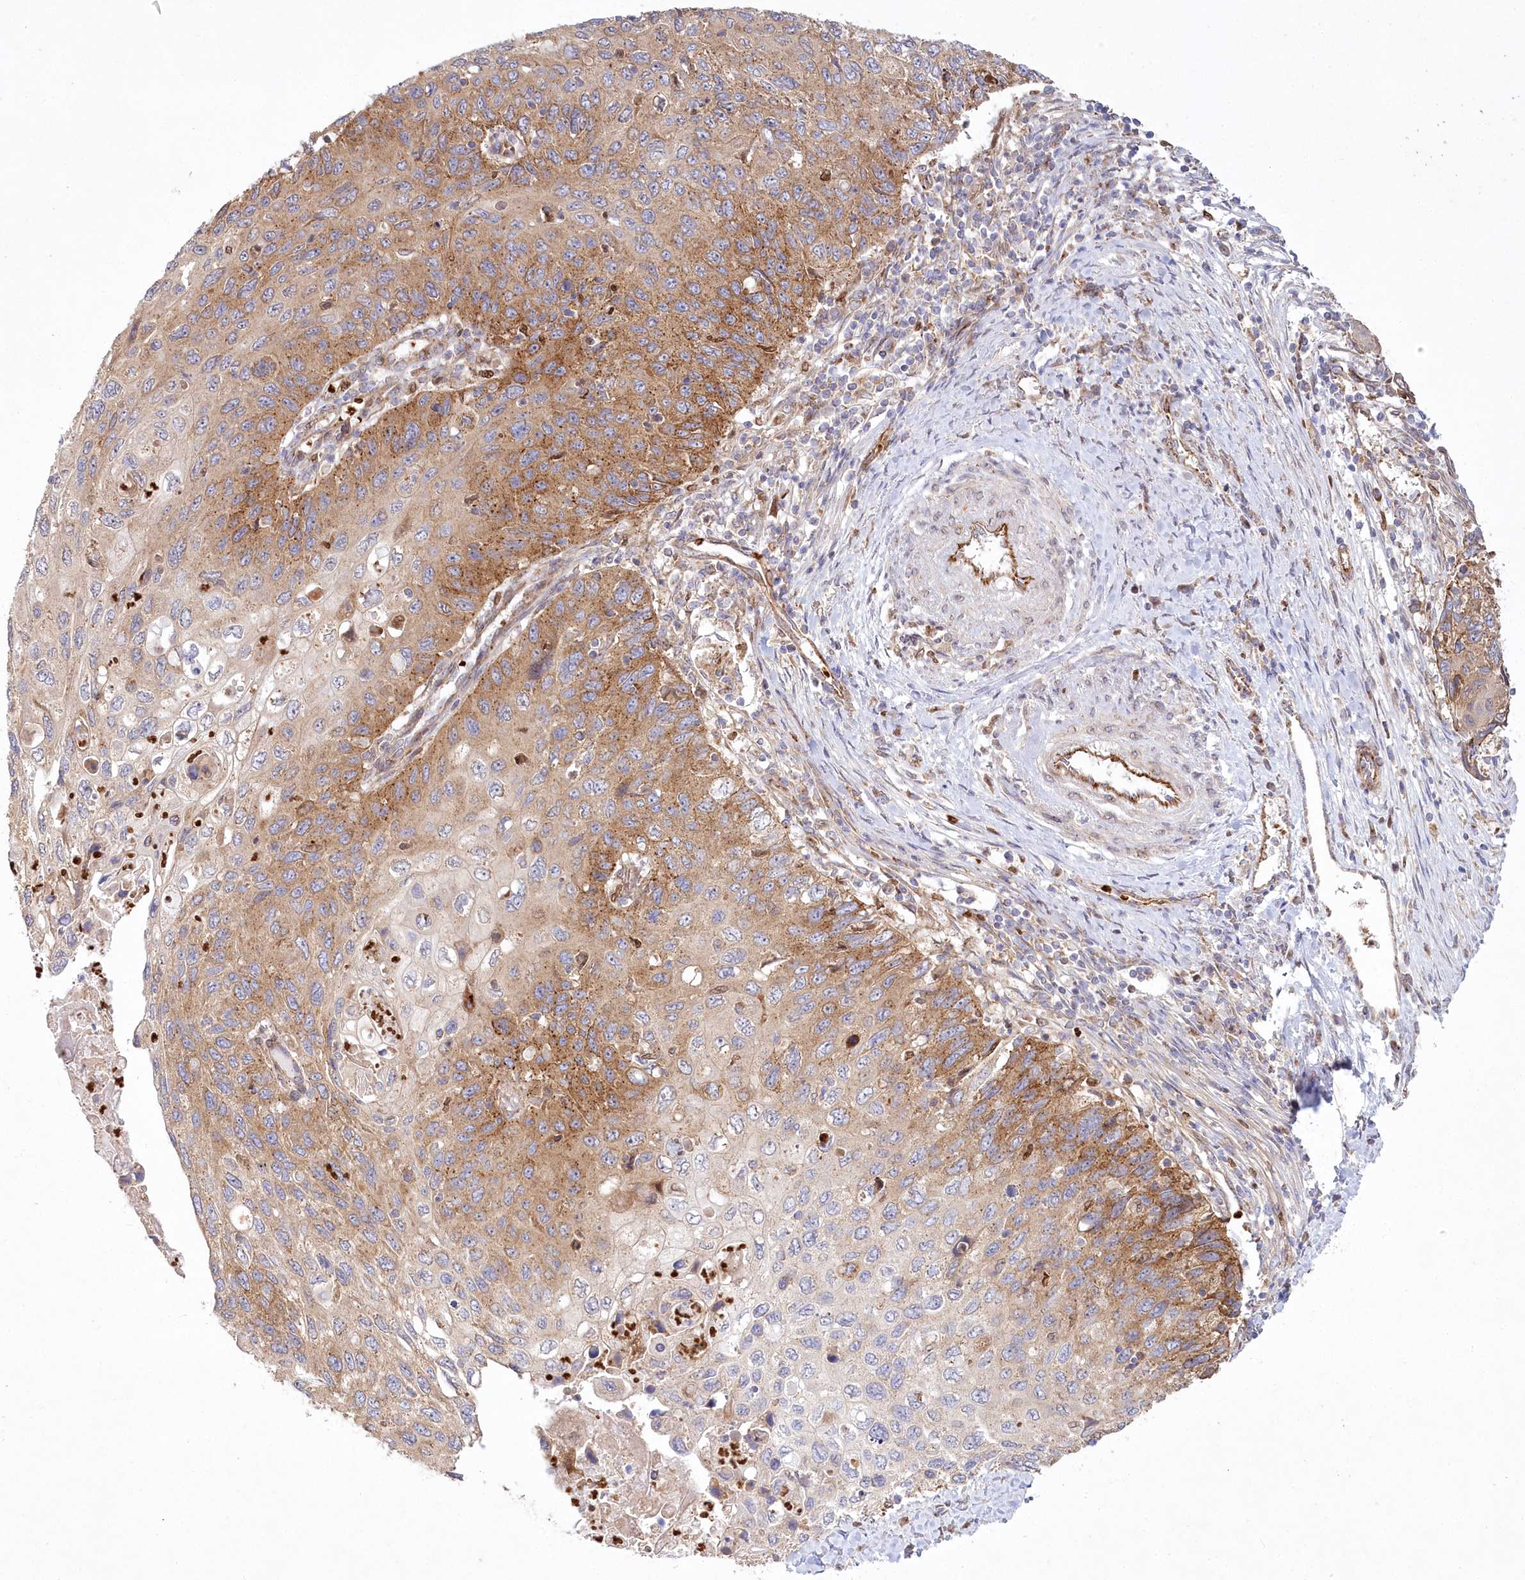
{"staining": {"intensity": "moderate", "quantity": "25%-75%", "location": "cytoplasmic/membranous"}, "tissue": "cervical cancer", "cell_type": "Tumor cells", "image_type": "cancer", "snomed": [{"axis": "morphology", "description": "Squamous cell carcinoma, NOS"}, {"axis": "topography", "description": "Cervix"}], "caption": "This histopathology image demonstrates squamous cell carcinoma (cervical) stained with IHC to label a protein in brown. The cytoplasmic/membranous of tumor cells show moderate positivity for the protein. Nuclei are counter-stained blue.", "gene": "COMMD3", "patient": {"sex": "female", "age": 70}}